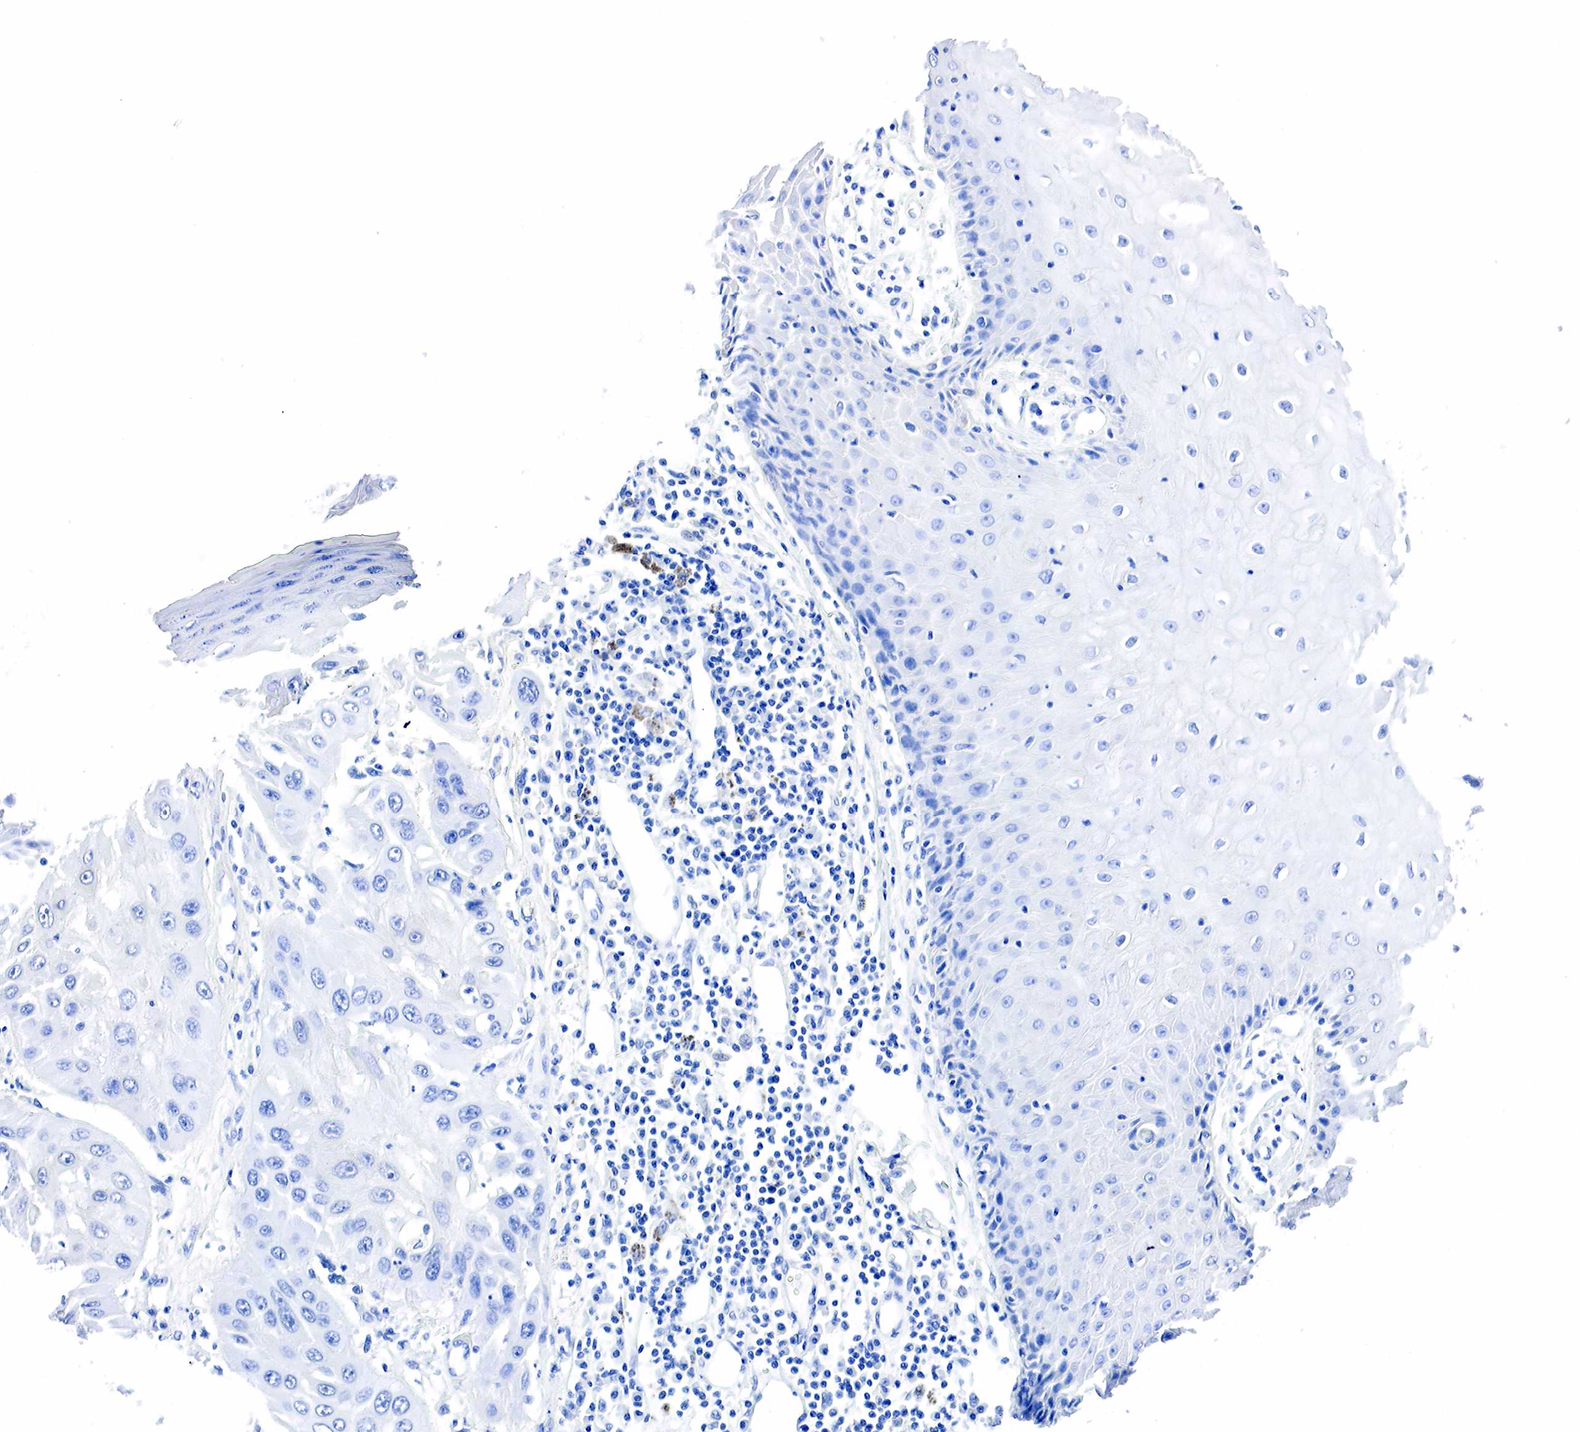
{"staining": {"intensity": "negative", "quantity": "none", "location": "none"}, "tissue": "skin cancer", "cell_type": "Tumor cells", "image_type": "cancer", "snomed": [{"axis": "morphology", "description": "Squamous cell carcinoma, NOS"}, {"axis": "topography", "description": "Skin"}, {"axis": "topography", "description": "Anal"}], "caption": "IHC photomicrograph of squamous cell carcinoma (skin) stained for a protein (brown), which reveals no expression in tumor cells.", "gene": "PTH", "patient": {"sex": "male", "age": 61}}